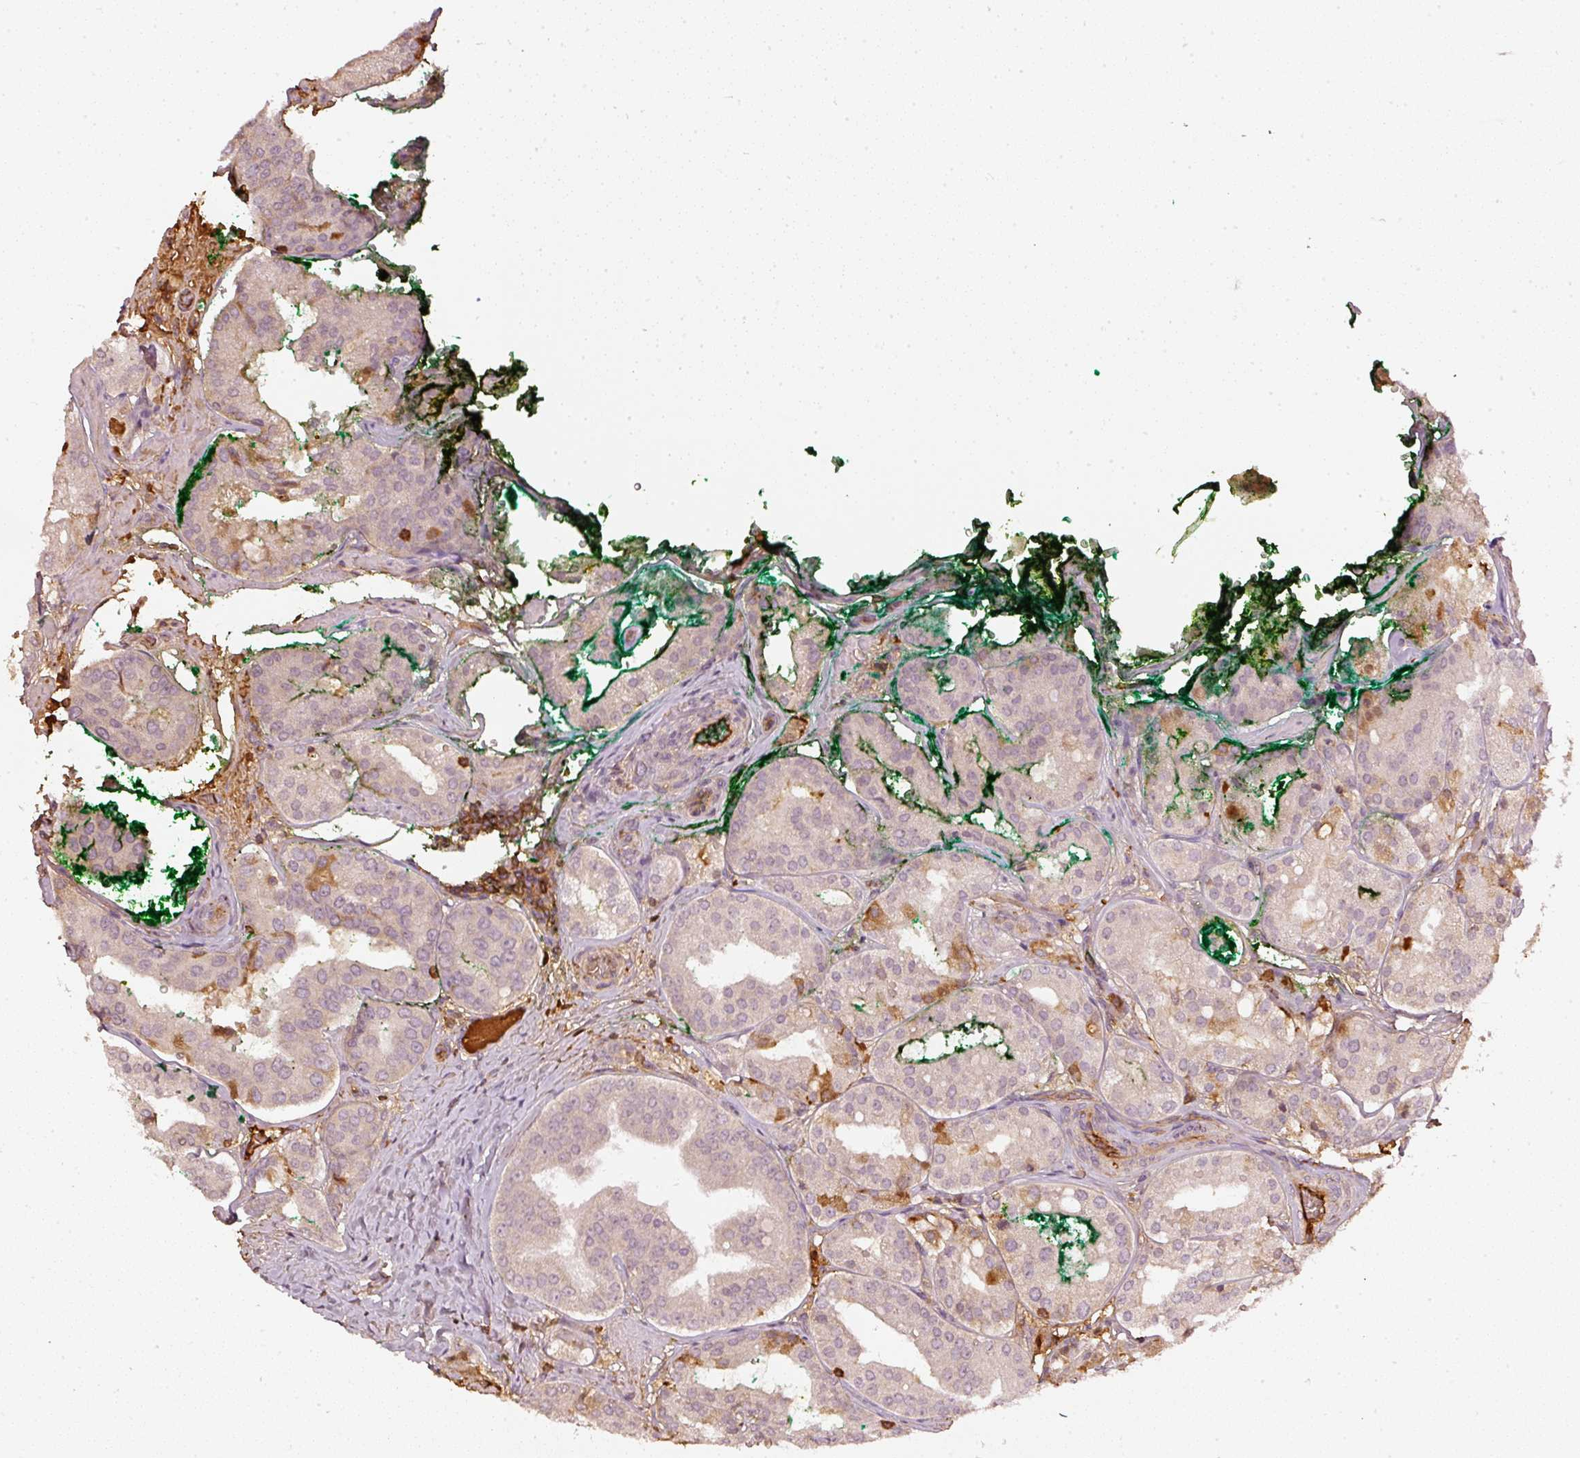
{"staining": {"intensity": "weak", "quantity": "<25%", "location": "cytoplasmic/membranous"}, "tissue": "prostate cancer", "cell_type": "Tumor cells", "image_type": "cancer", "snomed": [{"axis": "morphology", "description": "Adenocarcinoma, High grade"}, {"axis": "topography", "description": "Prostate"}], "caption": "Tumor cells show no significant expression in prostate cancer.", "gene": "EVL", "patient": {"sex": "male", "age": 63}}